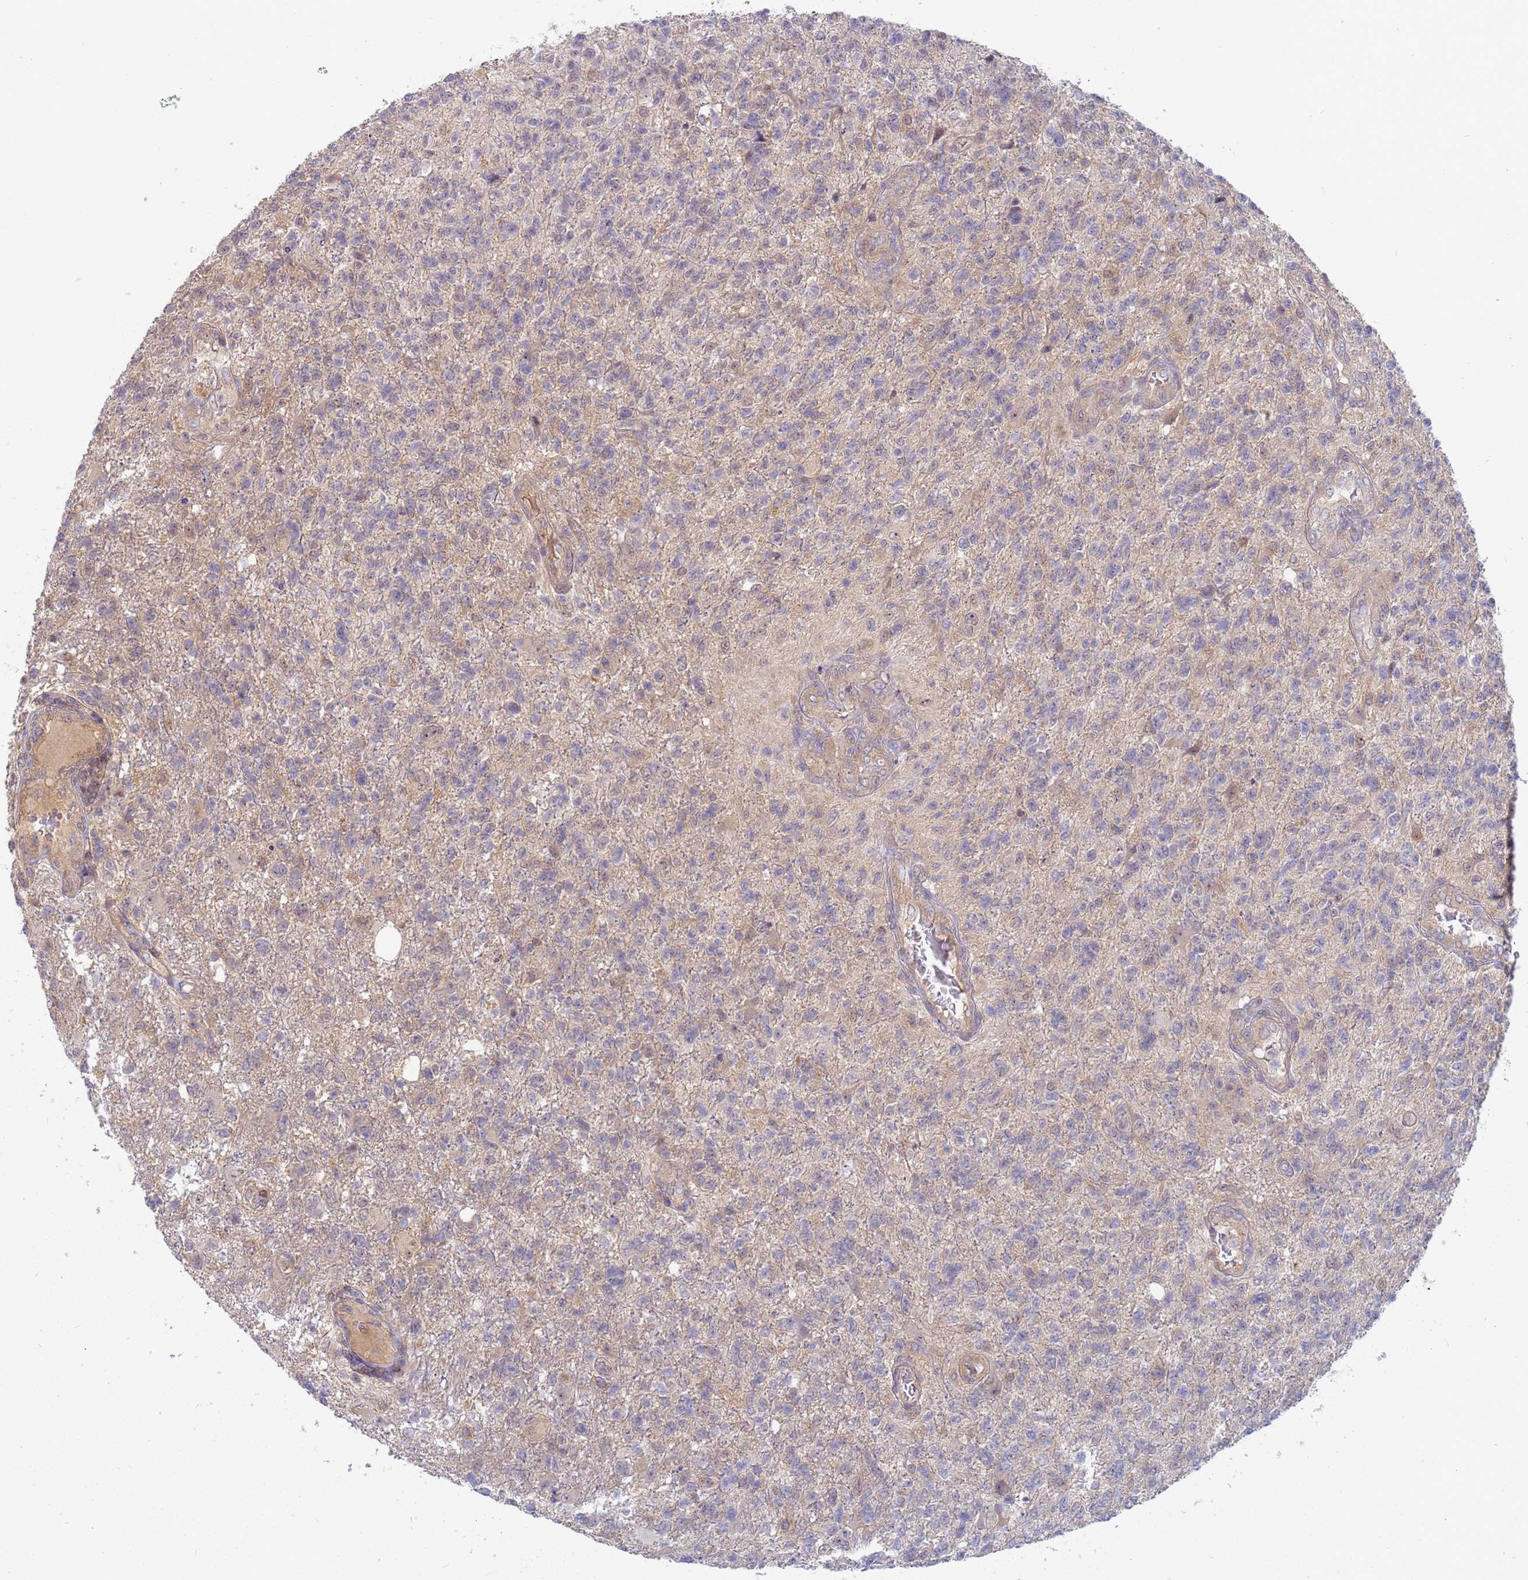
{"staining": {"intensity": "negative", "quantity": "none", "location": "none"}, "tissue": "glioma", "cell_type": "Tumor cells", "image_type": "cancer", "snomed": [{"axis": "morphology", "description": "Glioma, malignant, High grade"}, {"axis": "topography", "description": "Brain"}], "caption": "This histopathology image is of glioma stained with IHC to label a protein in brown with the nuclei are counter-stained blue. There is no positivity in tumor cells.", "gene": "SHARPIN", "patient": {"sex": "male", "age": 56}}